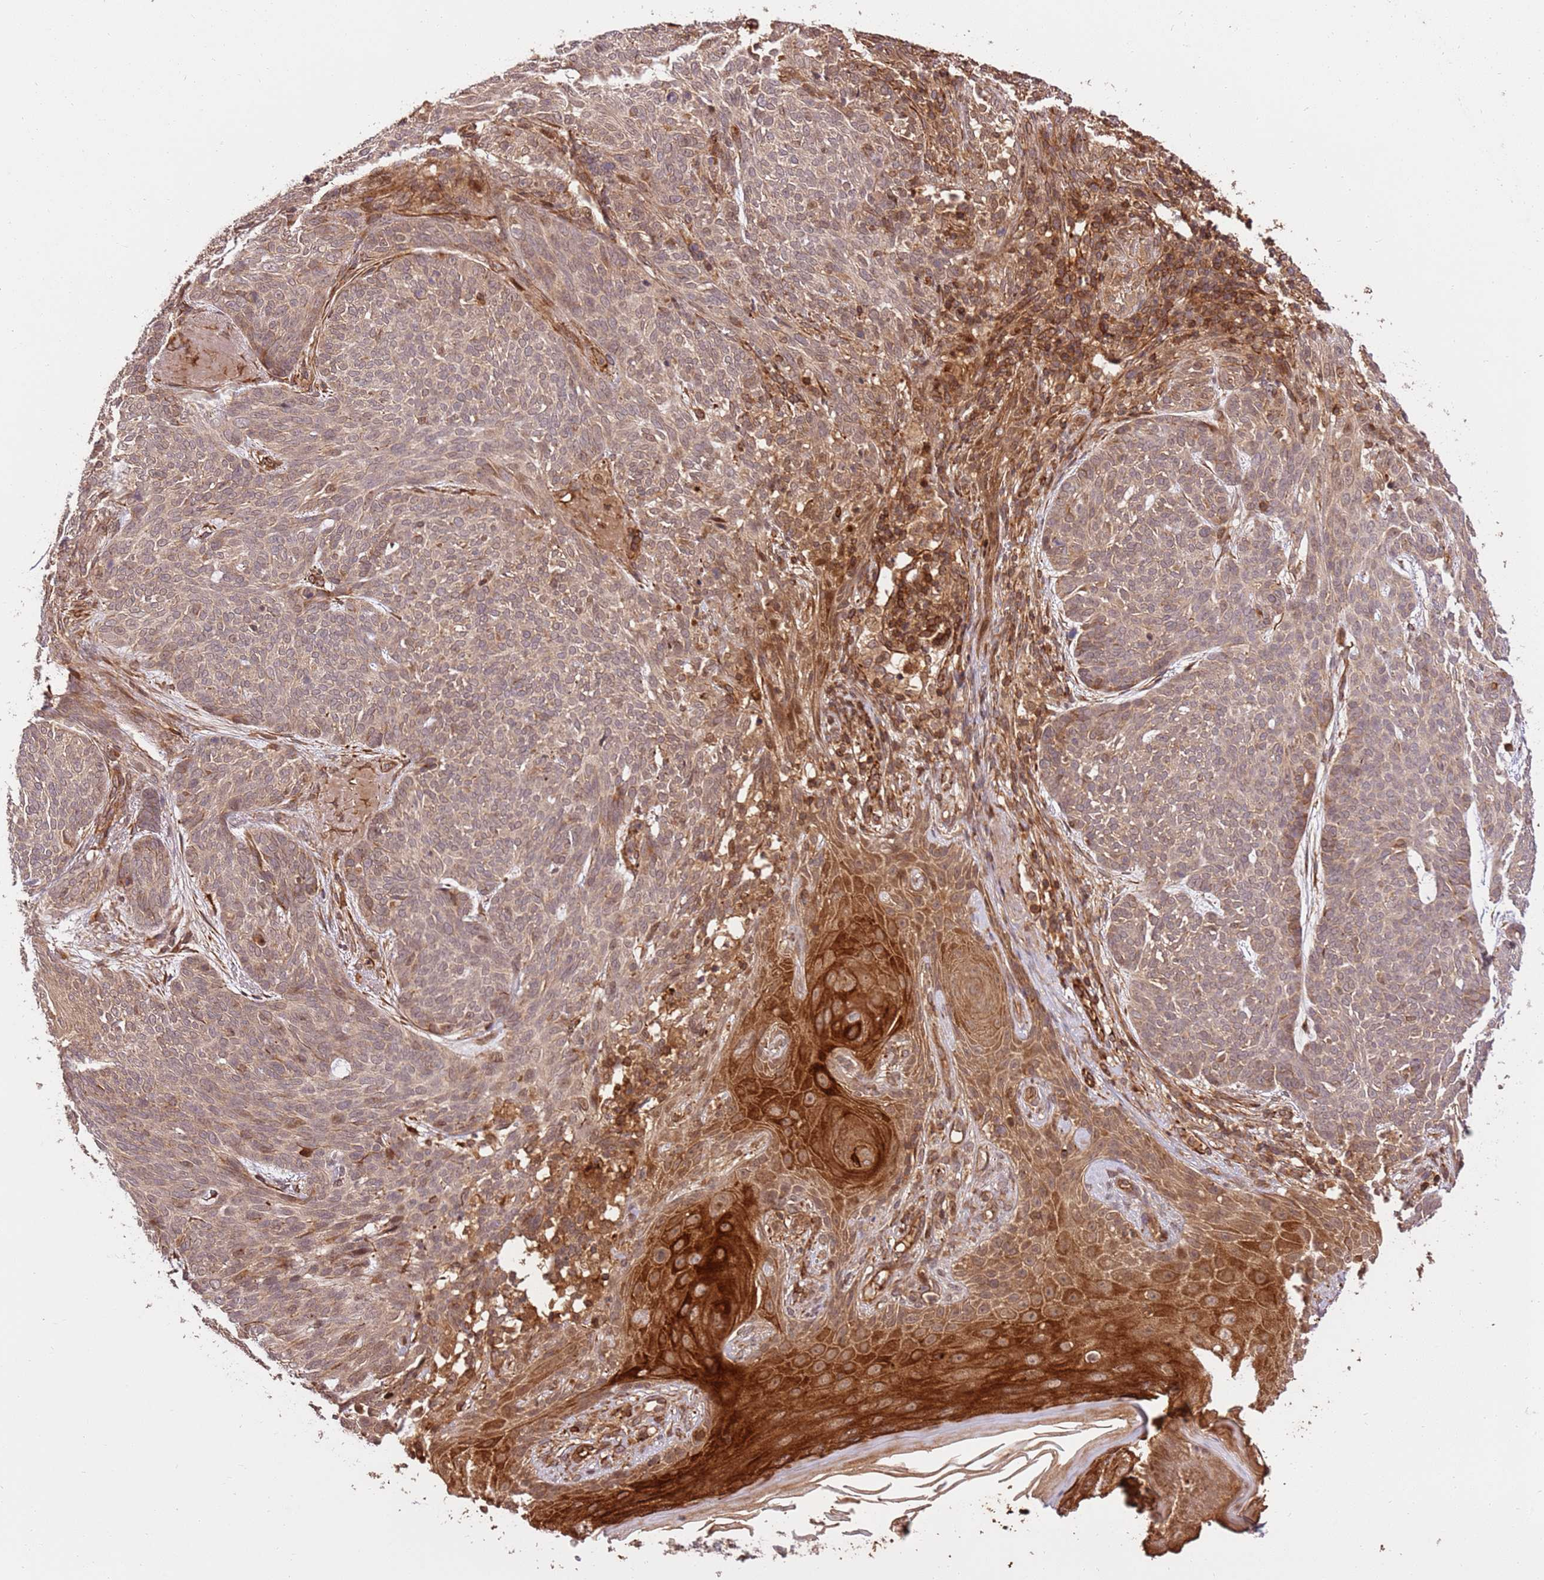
{"staining": {"intensity": "weak", "quantity": ">75%", "location": "cytoplasmic/membranous"}, "tissue": "skin cancer", "cell_type": "Tumor cells", "image_type": "cancer", "snomed": [{"axis": "morphology", "description": "Basal cell carcinoma"}, {"axis": "topography", "description": "Skin"}], "caption": "High-power microscopy captured an IHC photomicrograph of basal cell carcinoma (skin), revealing weak cytoplasmic/membranous staining in about >75% of tumor cells.", "gene": "KATNAL2", "patient": {"sex": "female", "age": 86}}